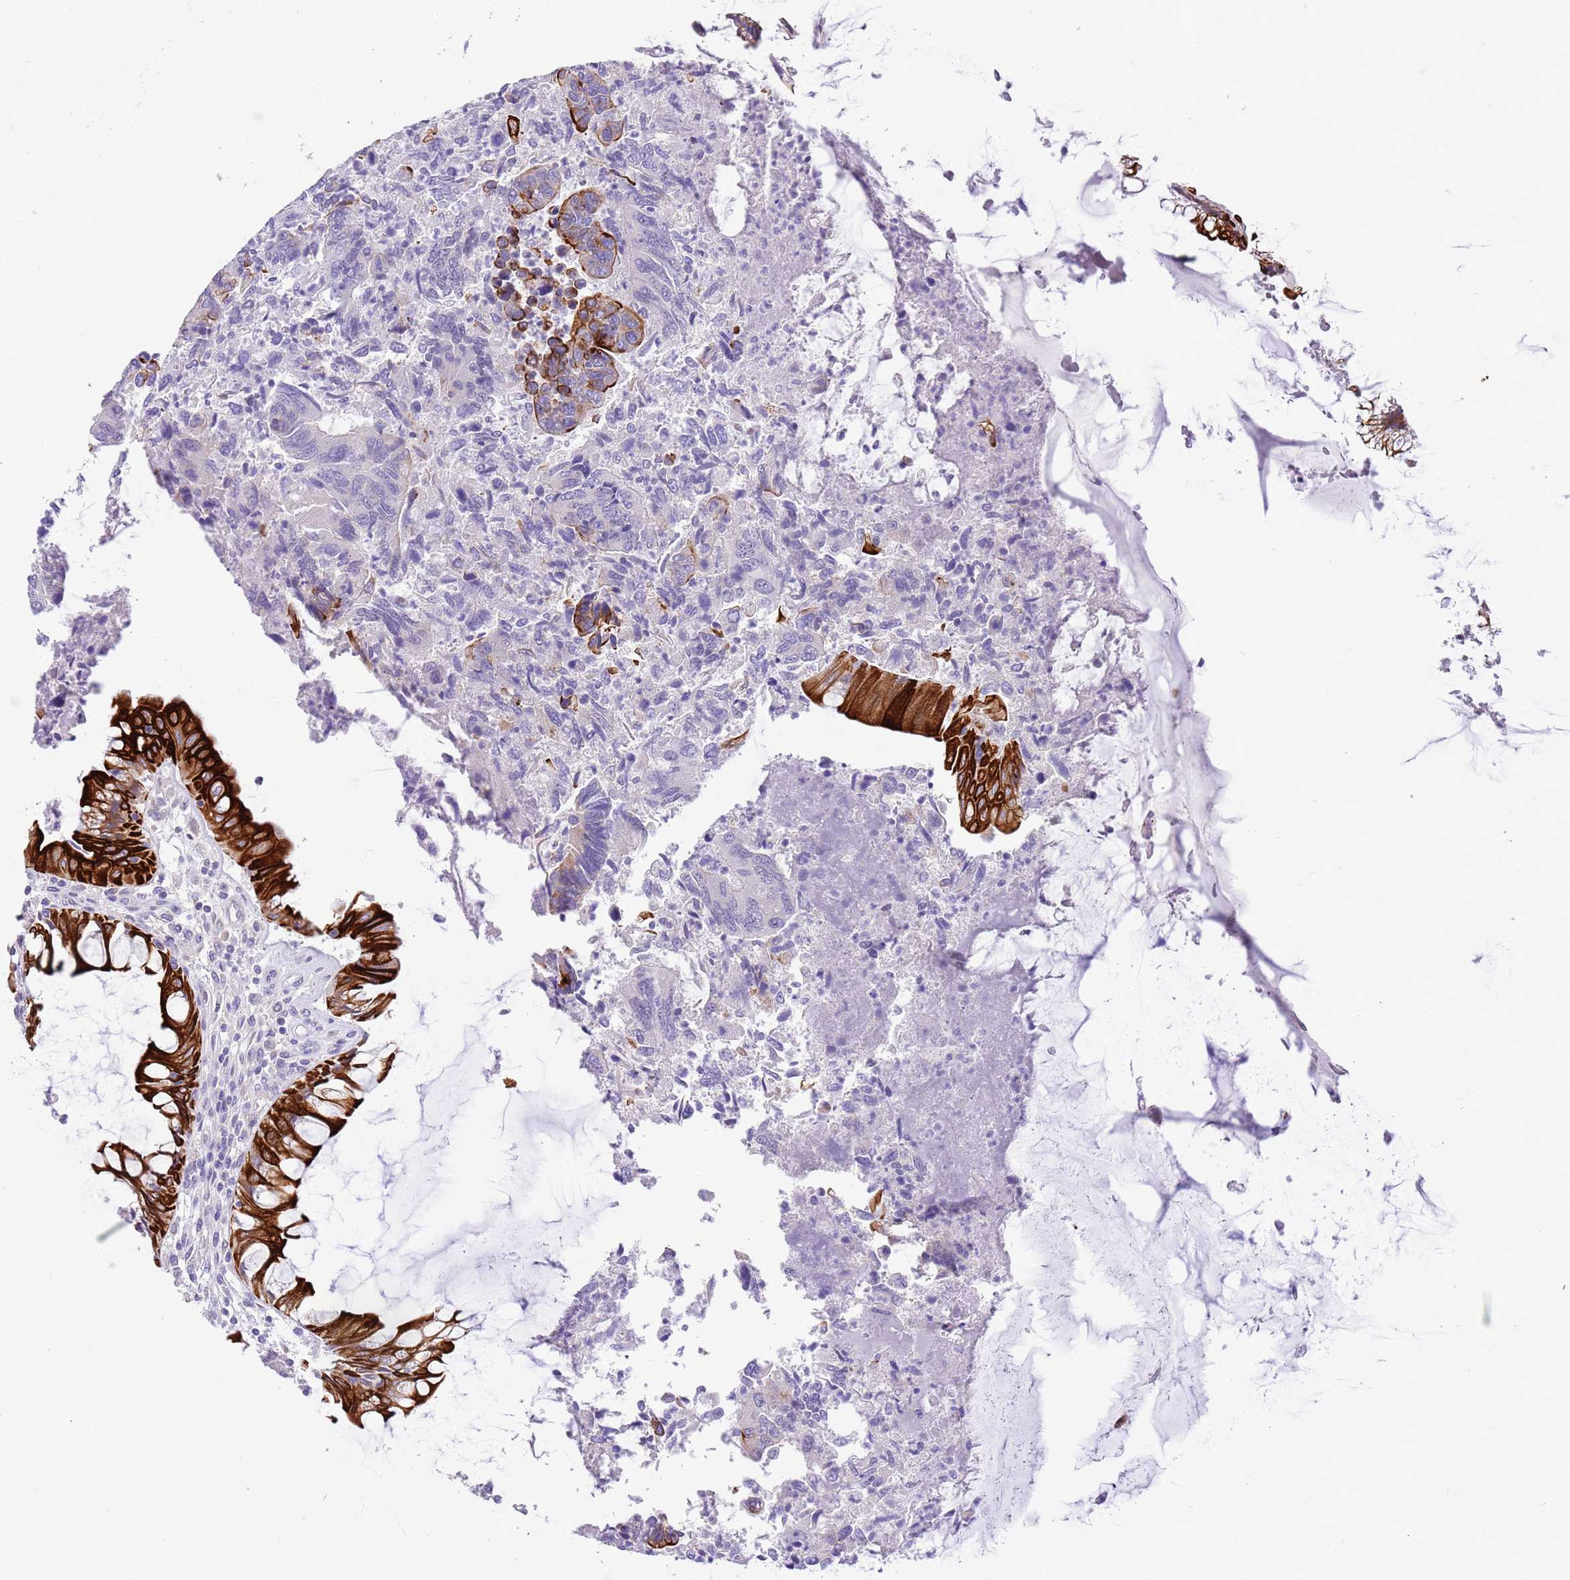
{"staining": {"intensity": "moderate", "quantity": "<25%", "location": "cytoplasmic/membranous"}, "tissue": "colorectal cancer", "cell_type": "Tumor cells", "image_type": "cancer", "snomed": [{"axis": "morphology", "description": "Adenocarcinoma, NOS"}, {"axis": "topography", "description": "Colon"}], "caption": "Colorectal adenocarcinoma stained with a brown dye shows moderate cytoplasmic/membranous positive staining in about <25% of tumor cells.", "gene": "R3HDM4", "patient": {"sex": "female", "age": 67}}